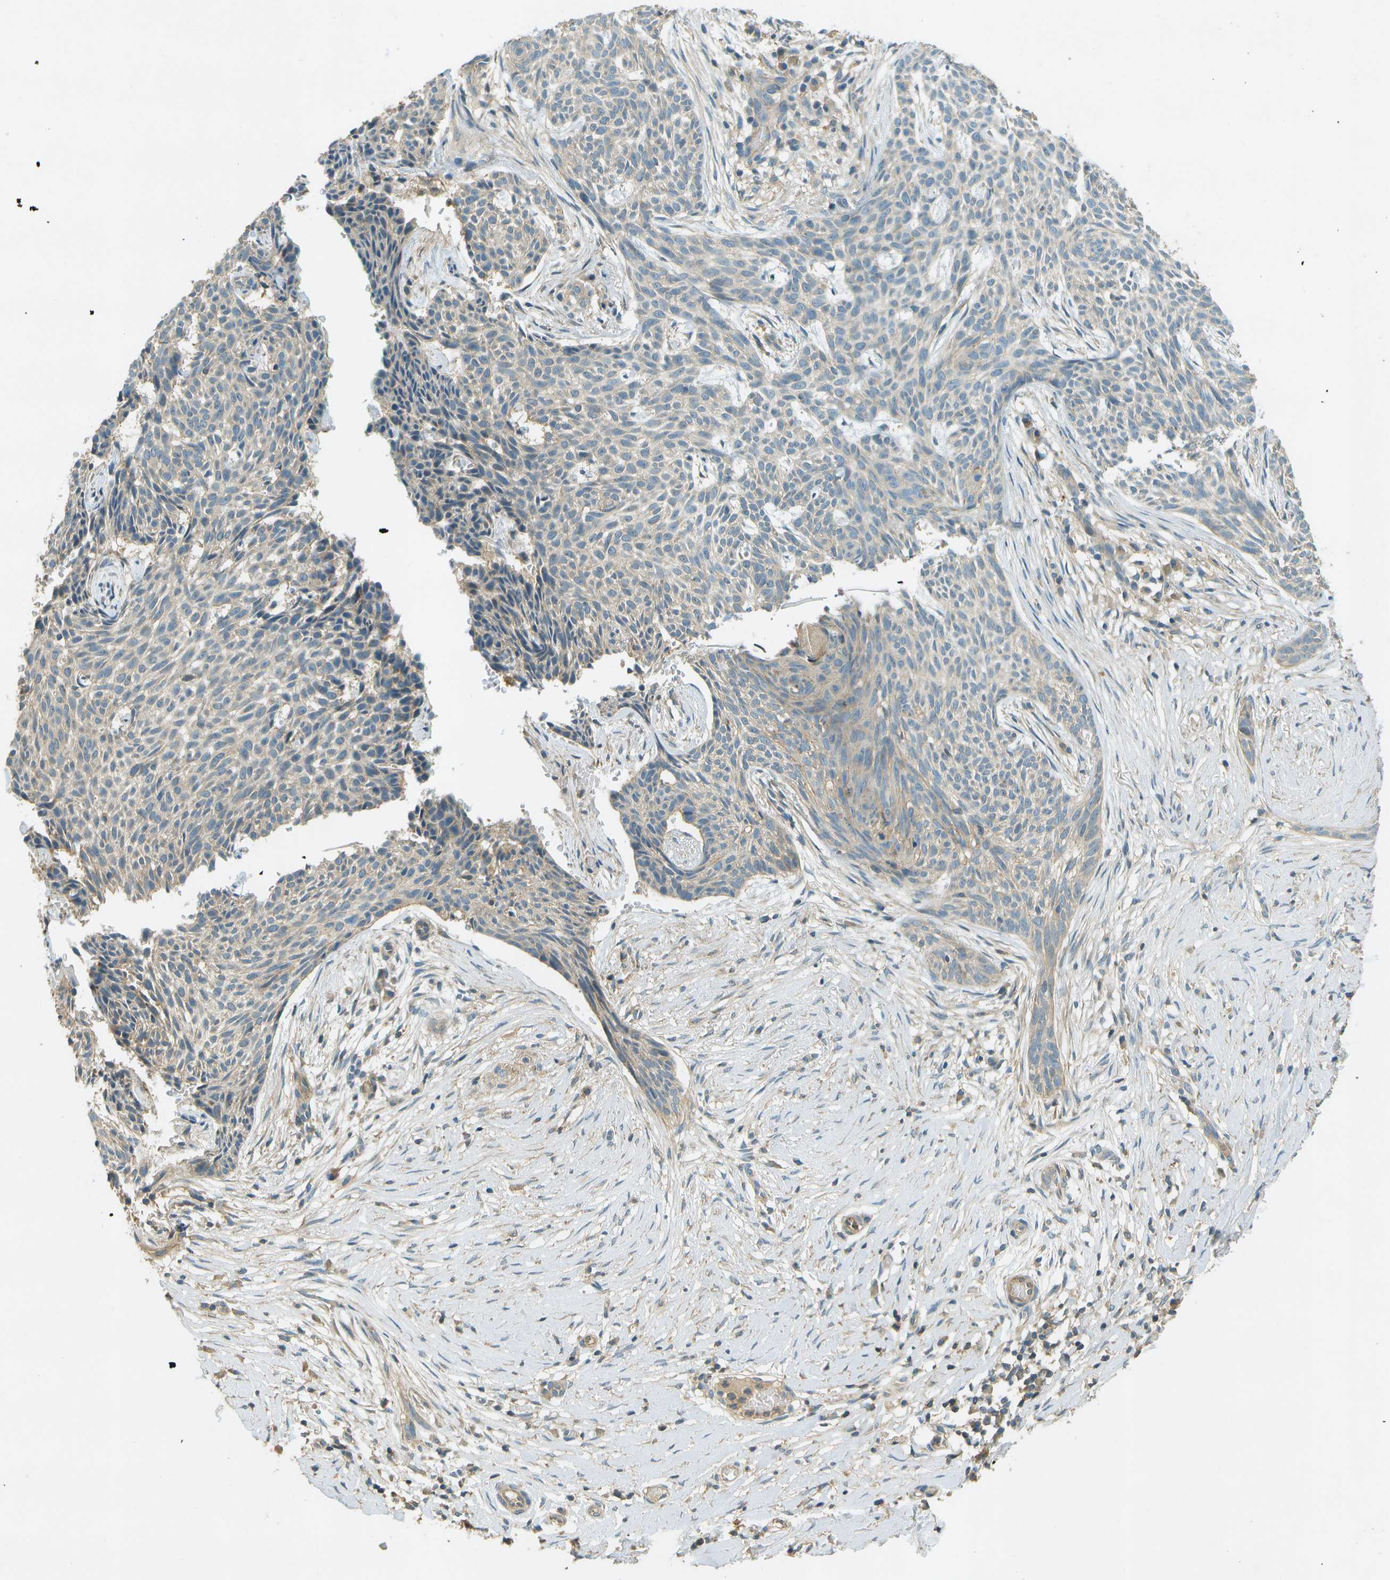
{"staining": {"intensity": "negative", "quantity": "none", "location": "none"}, "tissue": "skin cancer", "cell_type": "Tumor cells", "image_type": "cancer", "snomed": [{"axis": "morphology", "description": "Basal cell carcinoma"}, {"axis": "topography", "description": "Skin"}], "caption": "IHC of skin basal cell carcinoma reveals no positivity in tumor cells.", "gene": "NUDT4", "patient": {"sex": "female", "age": 59}}